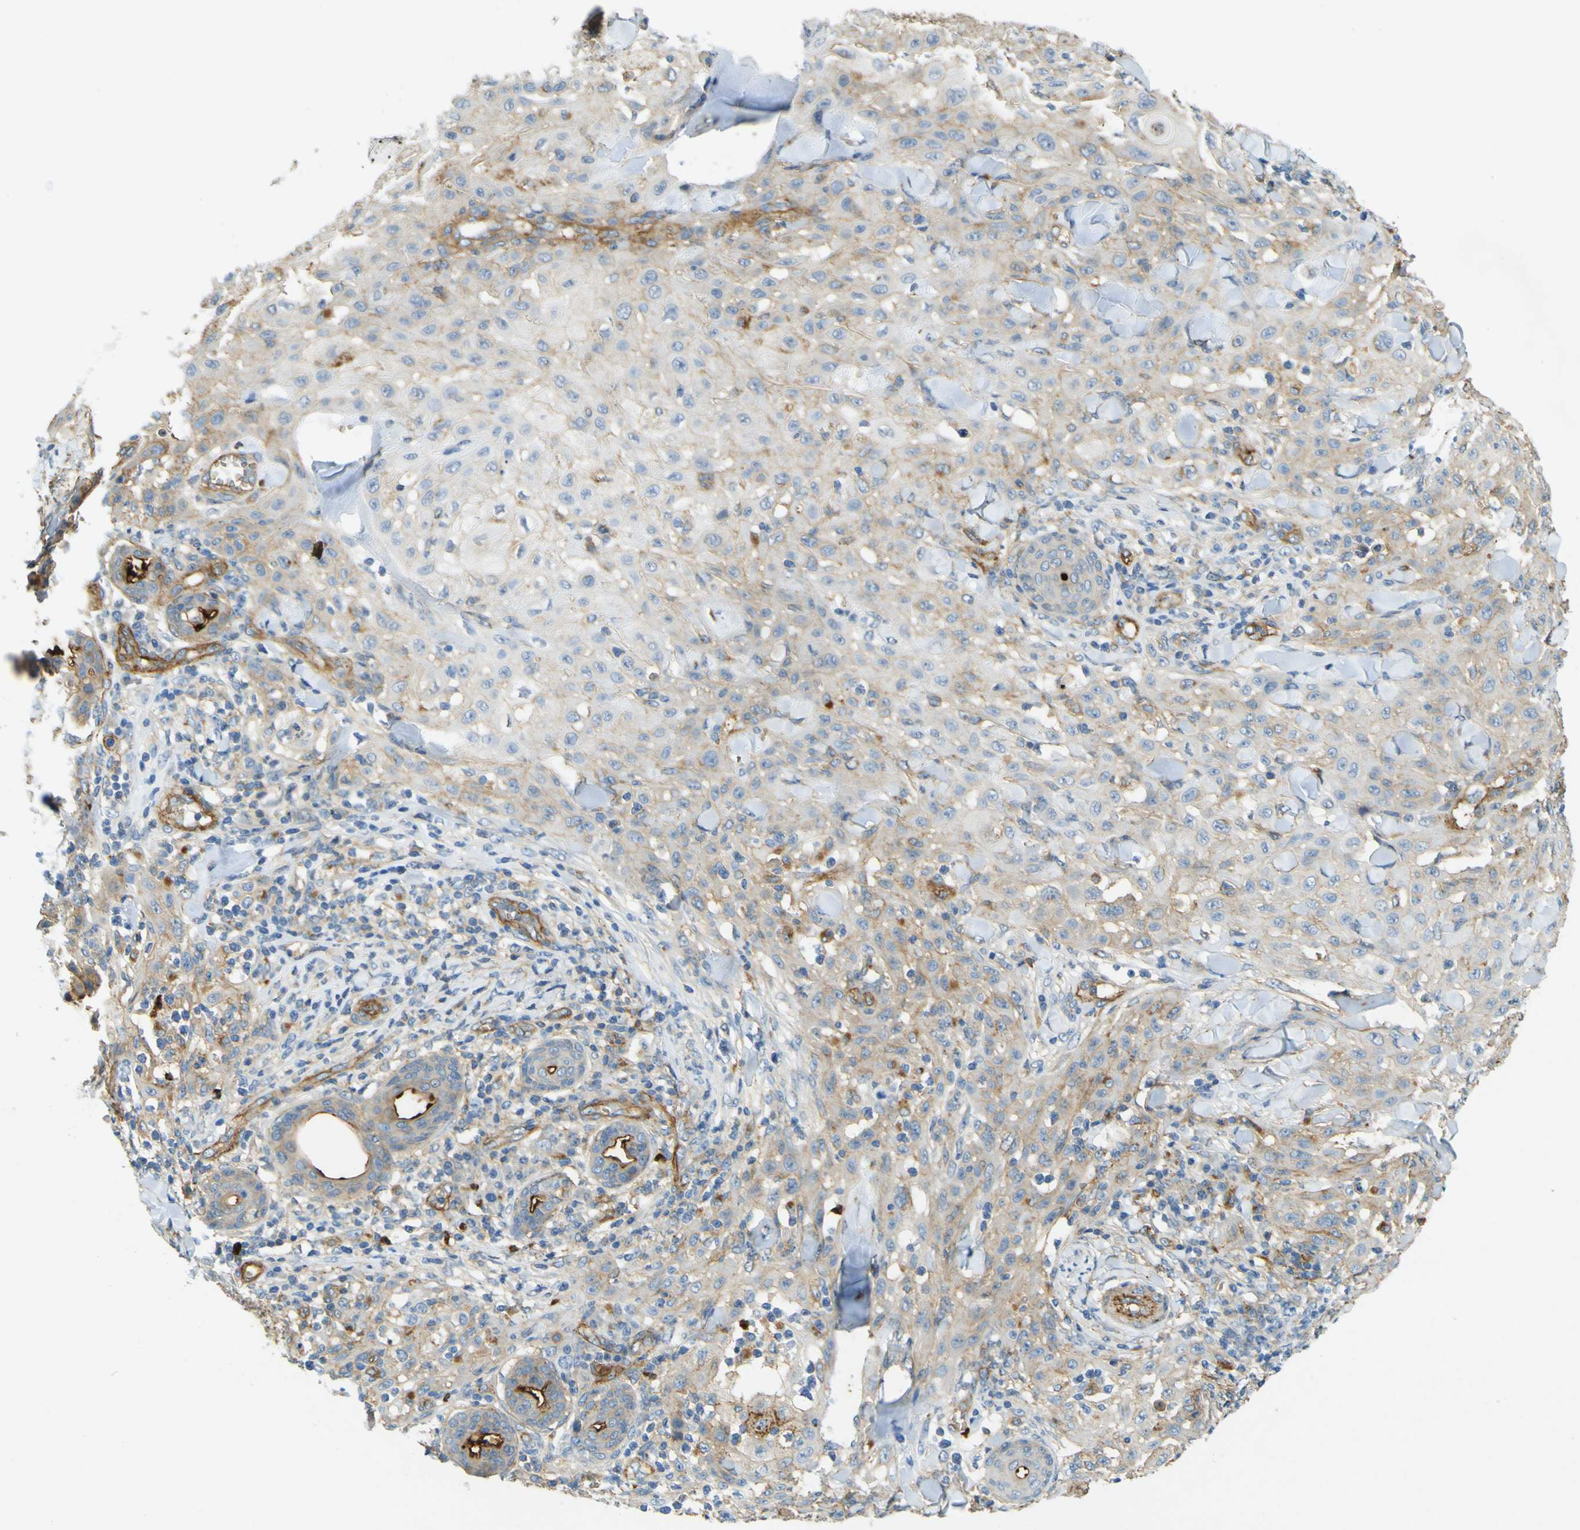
{"staining": {"intensity": "weak", "quantity": "<25%", "location": "cytoplasmic/membranous"}, "tissue": "skin cancer", "cell_type": "Tumor cells", "image_type": "cancer", "snomed": [{"axis": "morphology", "description": "Squamous cell carcinoma, NOS"}, {"axis": "topography", "description": "Skin"}], "caption": "Skin squamous cell carcinoma stained for a protein using immunohistochemistry demonstrates no expression tumor cells.", "gene": "PLXDC1", "patient": {"sex": "male", "age": 24}}